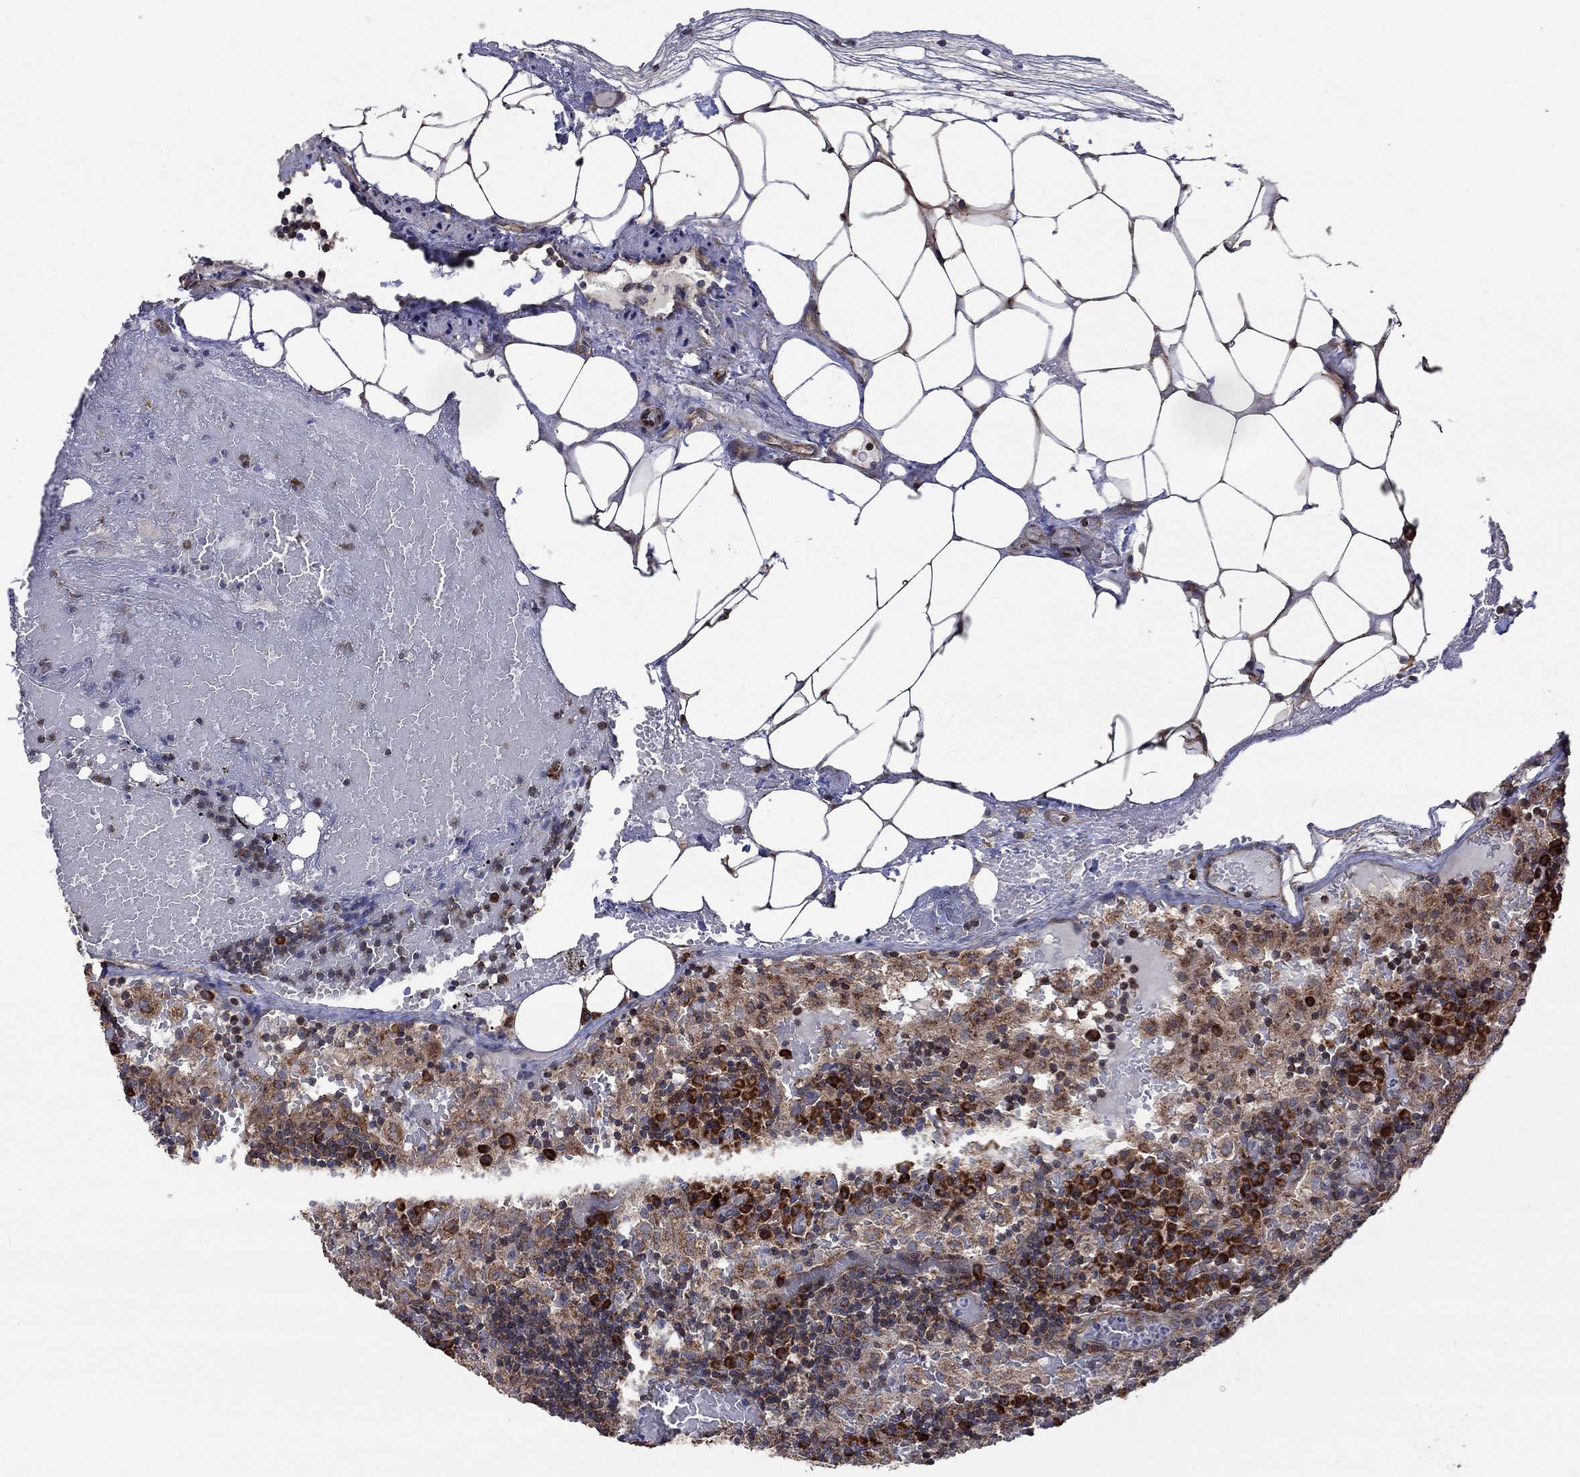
{"staining": {"intensity": "weak", "quantity": ">75%", "location": "cytoplasmic/membranous"}, "tissue": "lymph node", "cell_type": "Germinal center cells", "image_type": "normal", "snomed": [{"axis": "morphology", "description": "Normal tissue, NOS"}, {"axis": "topography", "description": "Lymph node"}], "caption": "This micrograph exhibits IHC staining of normal human lymph node, with low weak cytoplasmic/membranous positivity in approximately >75% of germinal center cells.", "gene": "RPLP0", "patient": {"sex": "male", "age": 62}}